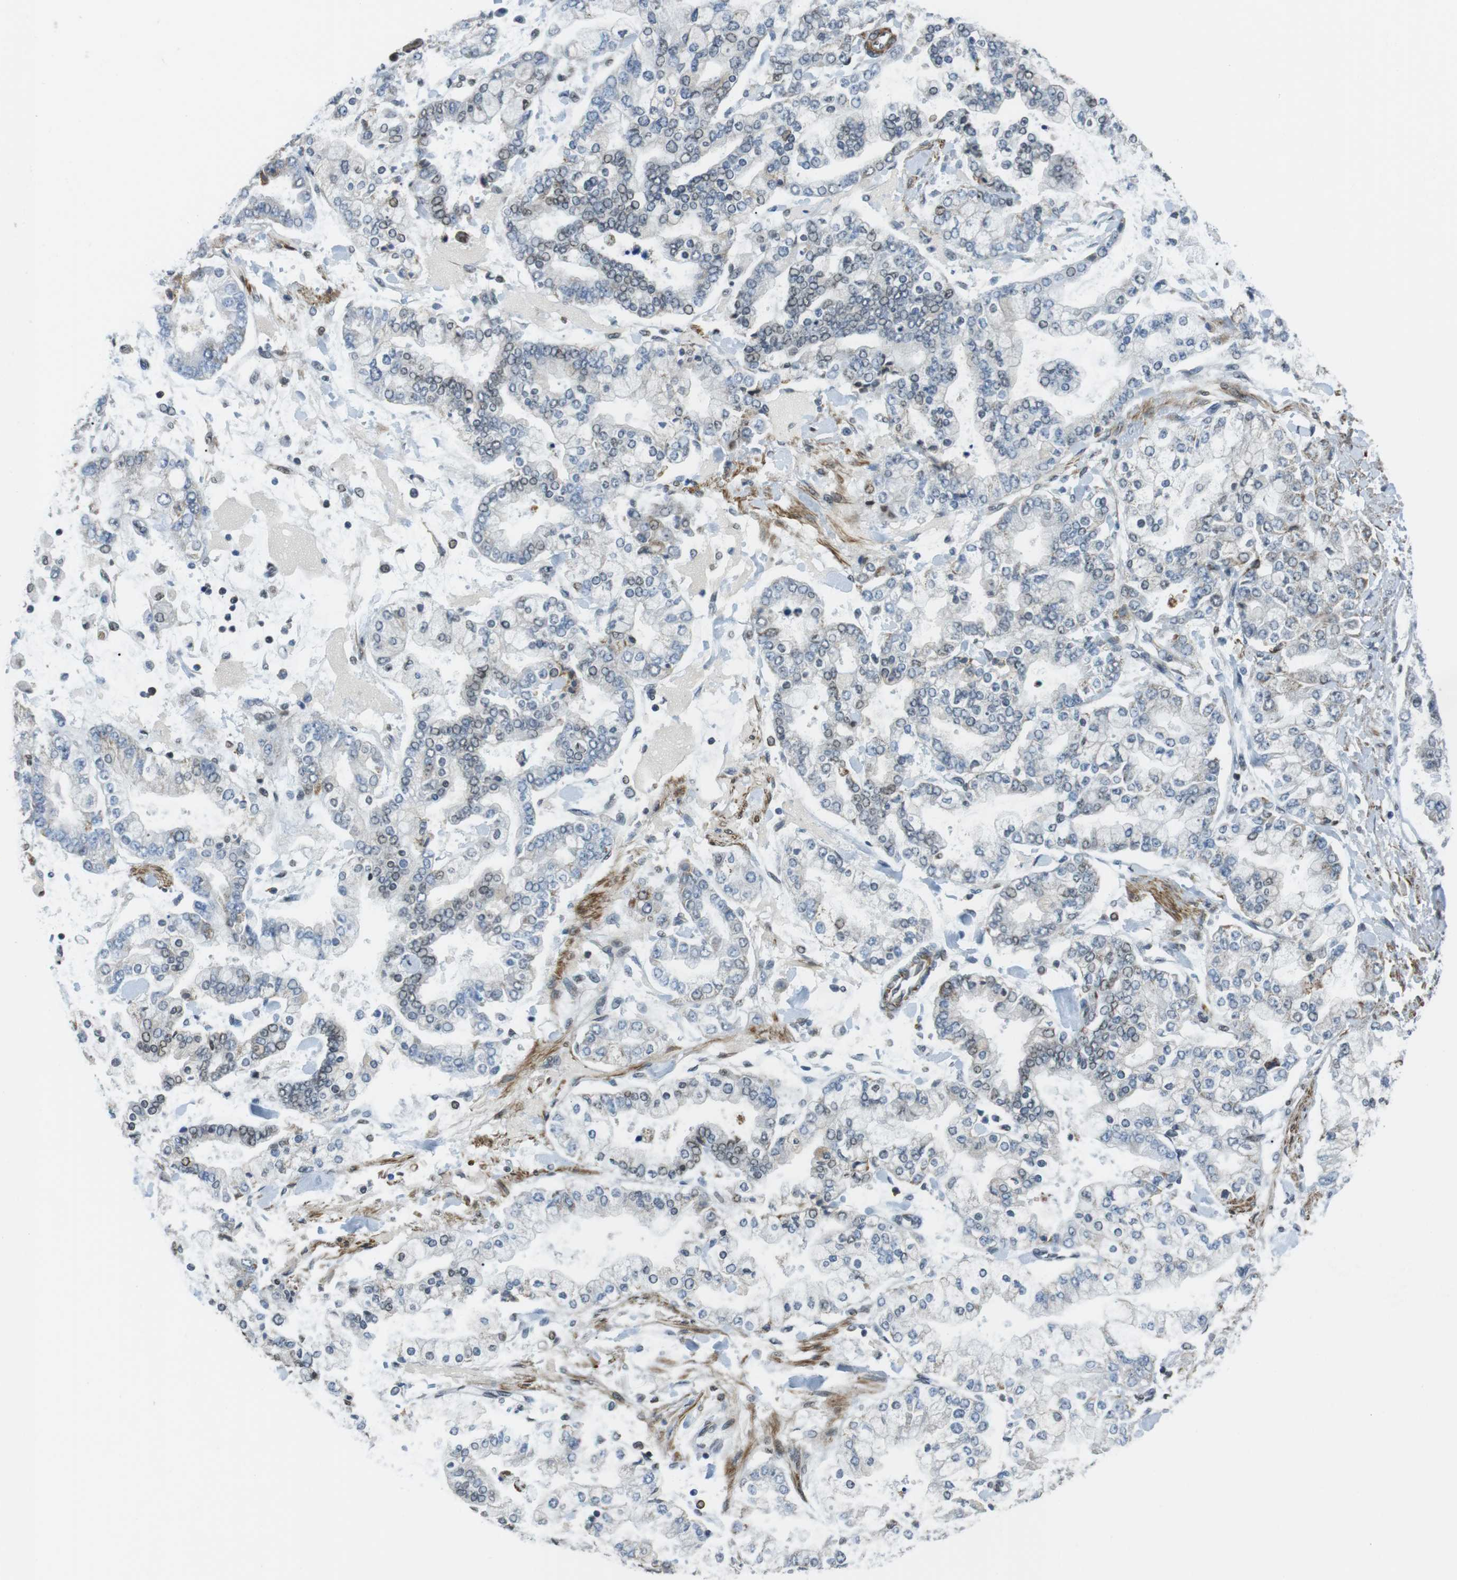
{"staining": {"intensity": "weak", "quantity": "<25%", "location": "nuclear"}, "tissue": "stomach cancer", "cell_type": "Tumor cells", "image_type": "cancer", "snomed": [{"axis": "morphology", "description": "Normal tissue, NOS"}, {"axis": "morphology", "description": "Adenocarcinoma, NOS"}, {"axis": "topography", "description": "Stomach, upper"}, {"axis": "topography", "description": "Stomach"}], "caption": "Human stomach cancer stained for a protein using immunohistochemistry (IHC) shows no positivity in tumor cells.", "gene": "USP7", "patient": {"sex": "male", "age": 76}}